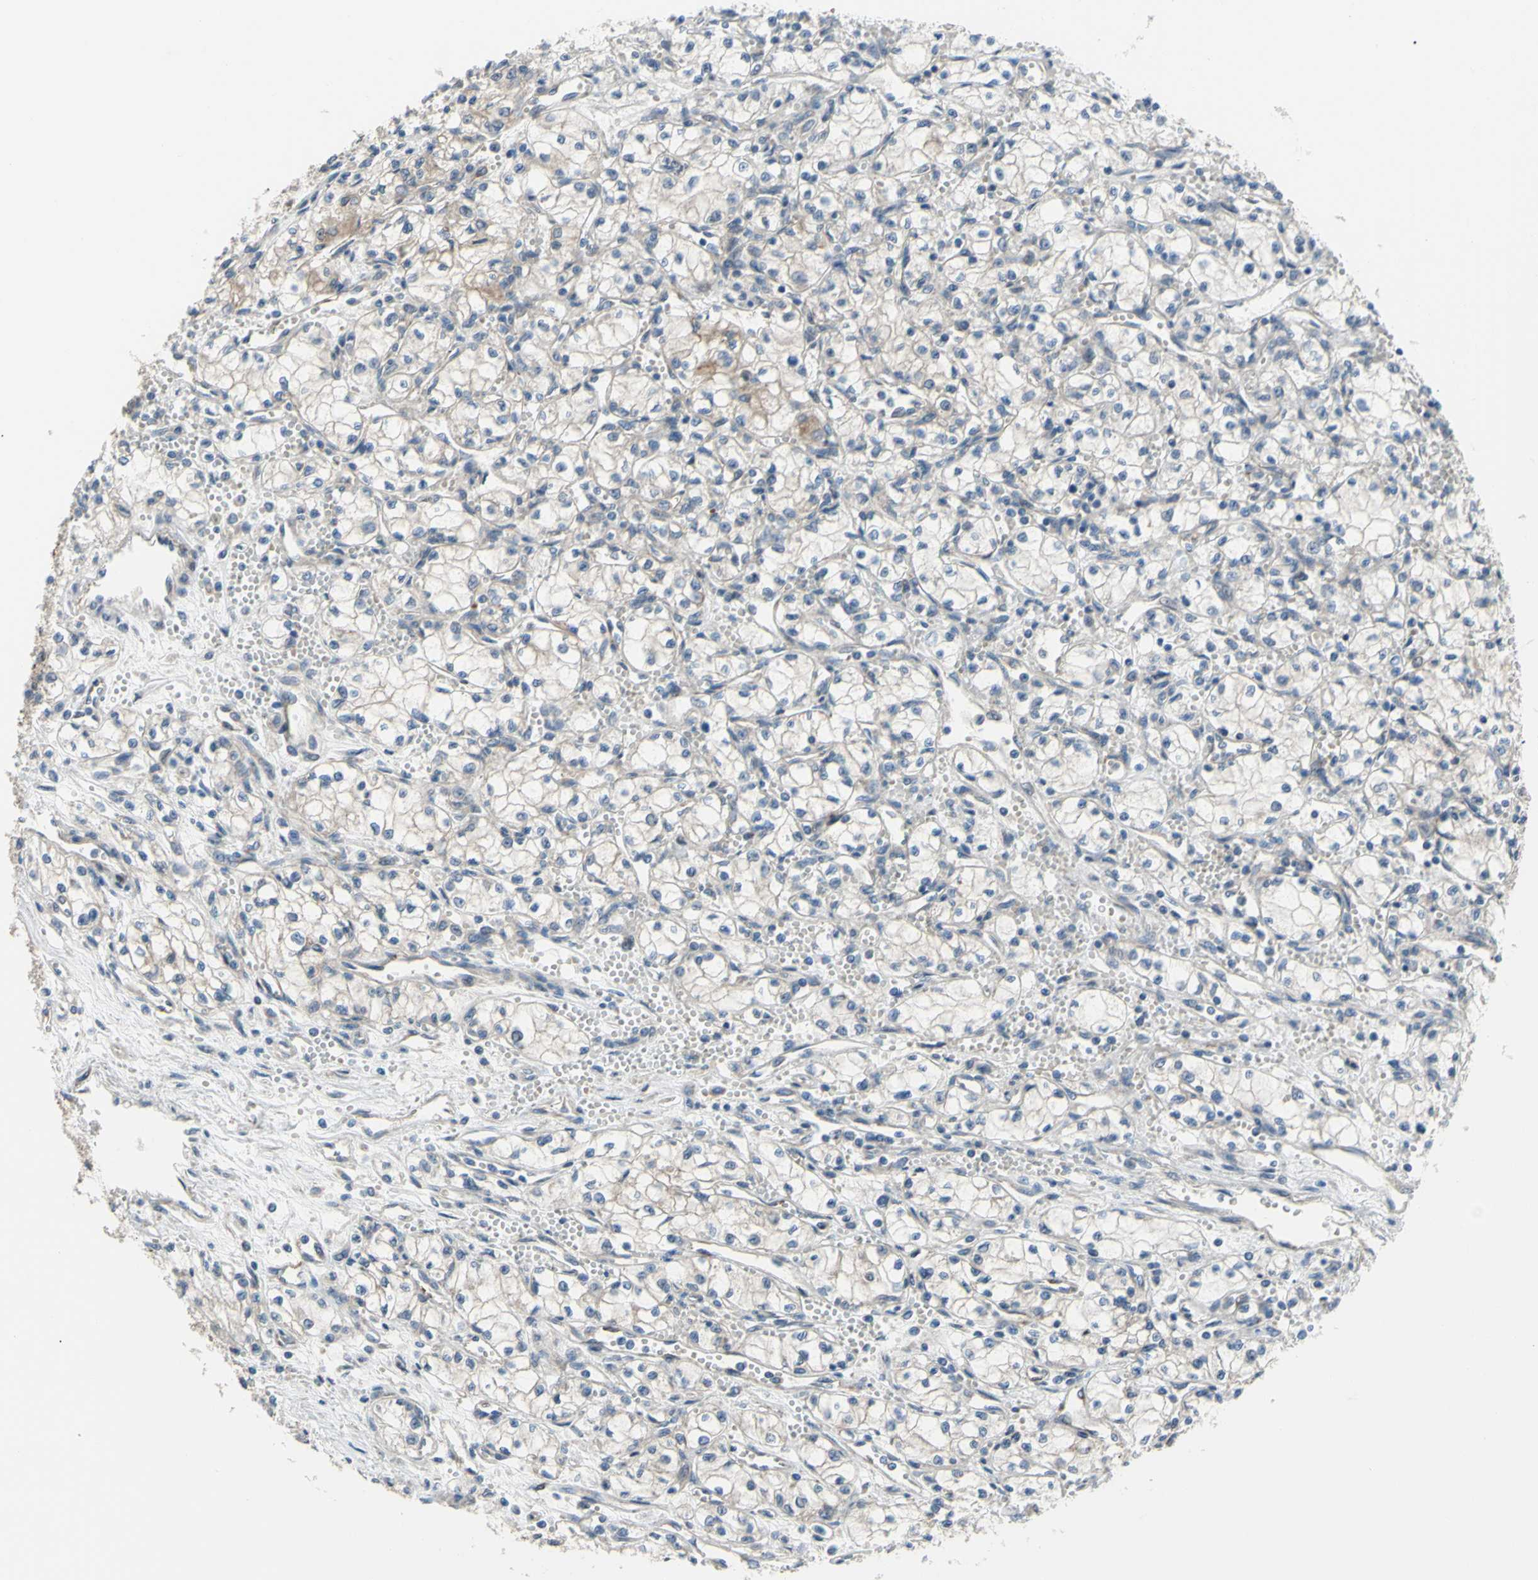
{"staining": {"intensity": "weak", "quantity": "<25%", "location": "cytoplasmic/membranous"}, "tissue": "renal cancer", "cell_type": "Tumor cells", "image_type": "cancer", "snomed": [{"axis": "morphology", "description": "Normal tissue, NOS"}, {"axis": "morphology", "description": "Adenocarcinoma, NOS"}, {"axis": "topography", "description": "Kidney"}], "caption": "A photomicrograph of renal adenocarcinoma stained for a protein exhibits no brown staining in tumor cells. Brightfield microscopy of immunohistochemistry (IHC) stained with DAB (3,3'-diaminobenzidine) (brown) and hematoxylin (blue), captured at high magnification.", "gene": "GRAMD2B", "patient": {"sex": "male", "age": 59}}